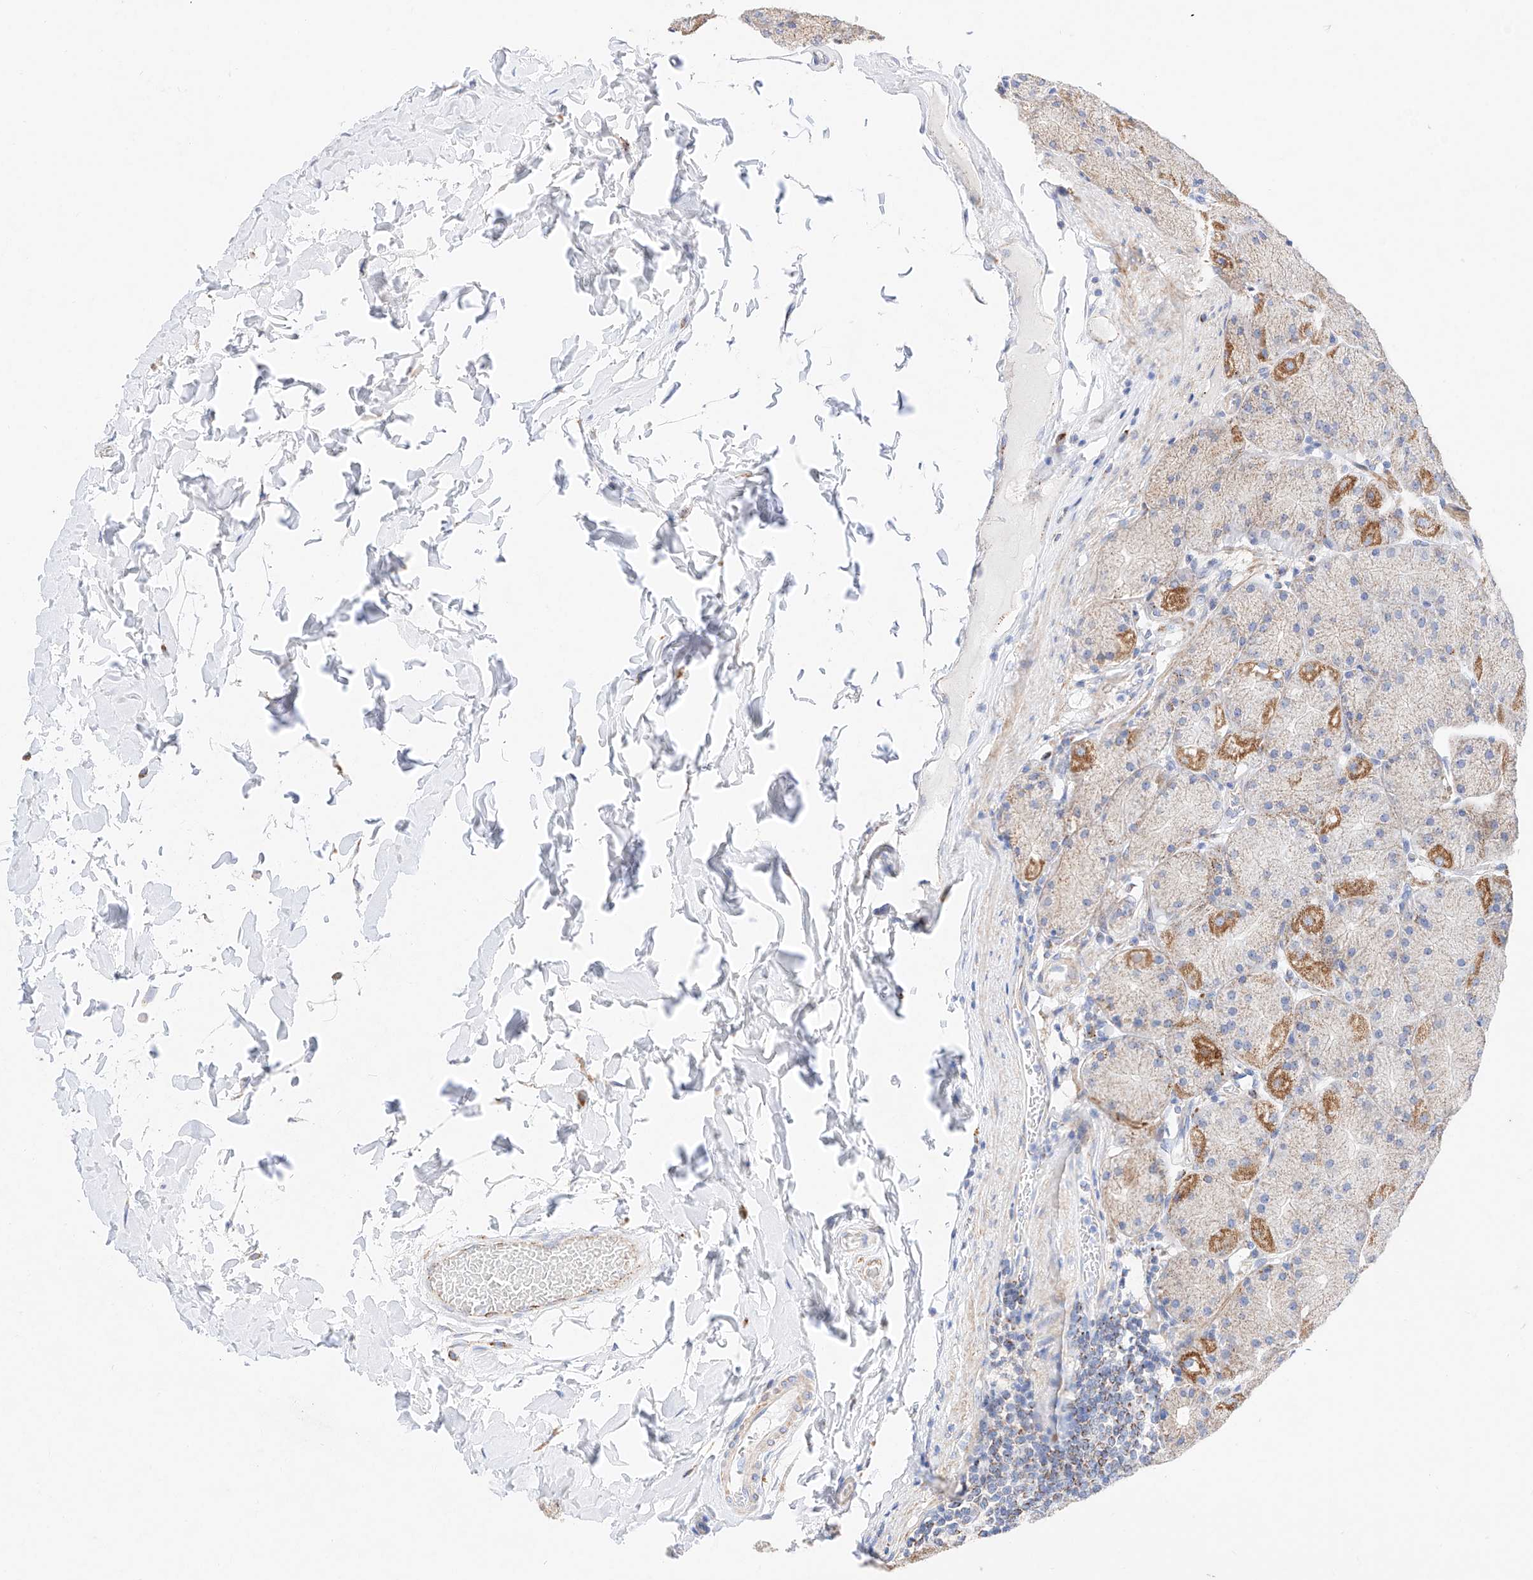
{"staining": {"intensity": "moderate", "quantity": "25%-75%", "location": "cytoplasmic/membranous"}, "tissue": "stomach", "cell_type": "Glandular cells", "image_type": "normal", "snomed": [{"axis": "morphology", "description": "Normal tissue, NOS"}, {"axis": "topography", "description": "Stomach, upper"}], "caption": "Immunohistochemical staining of unremarkable human stomach reveals moderate cytoplasmic/membranous protein expression in about 25%-75% of glandular cells.", "gene": "C6orf62", "patient": {"sex": "female", "age": 56}}